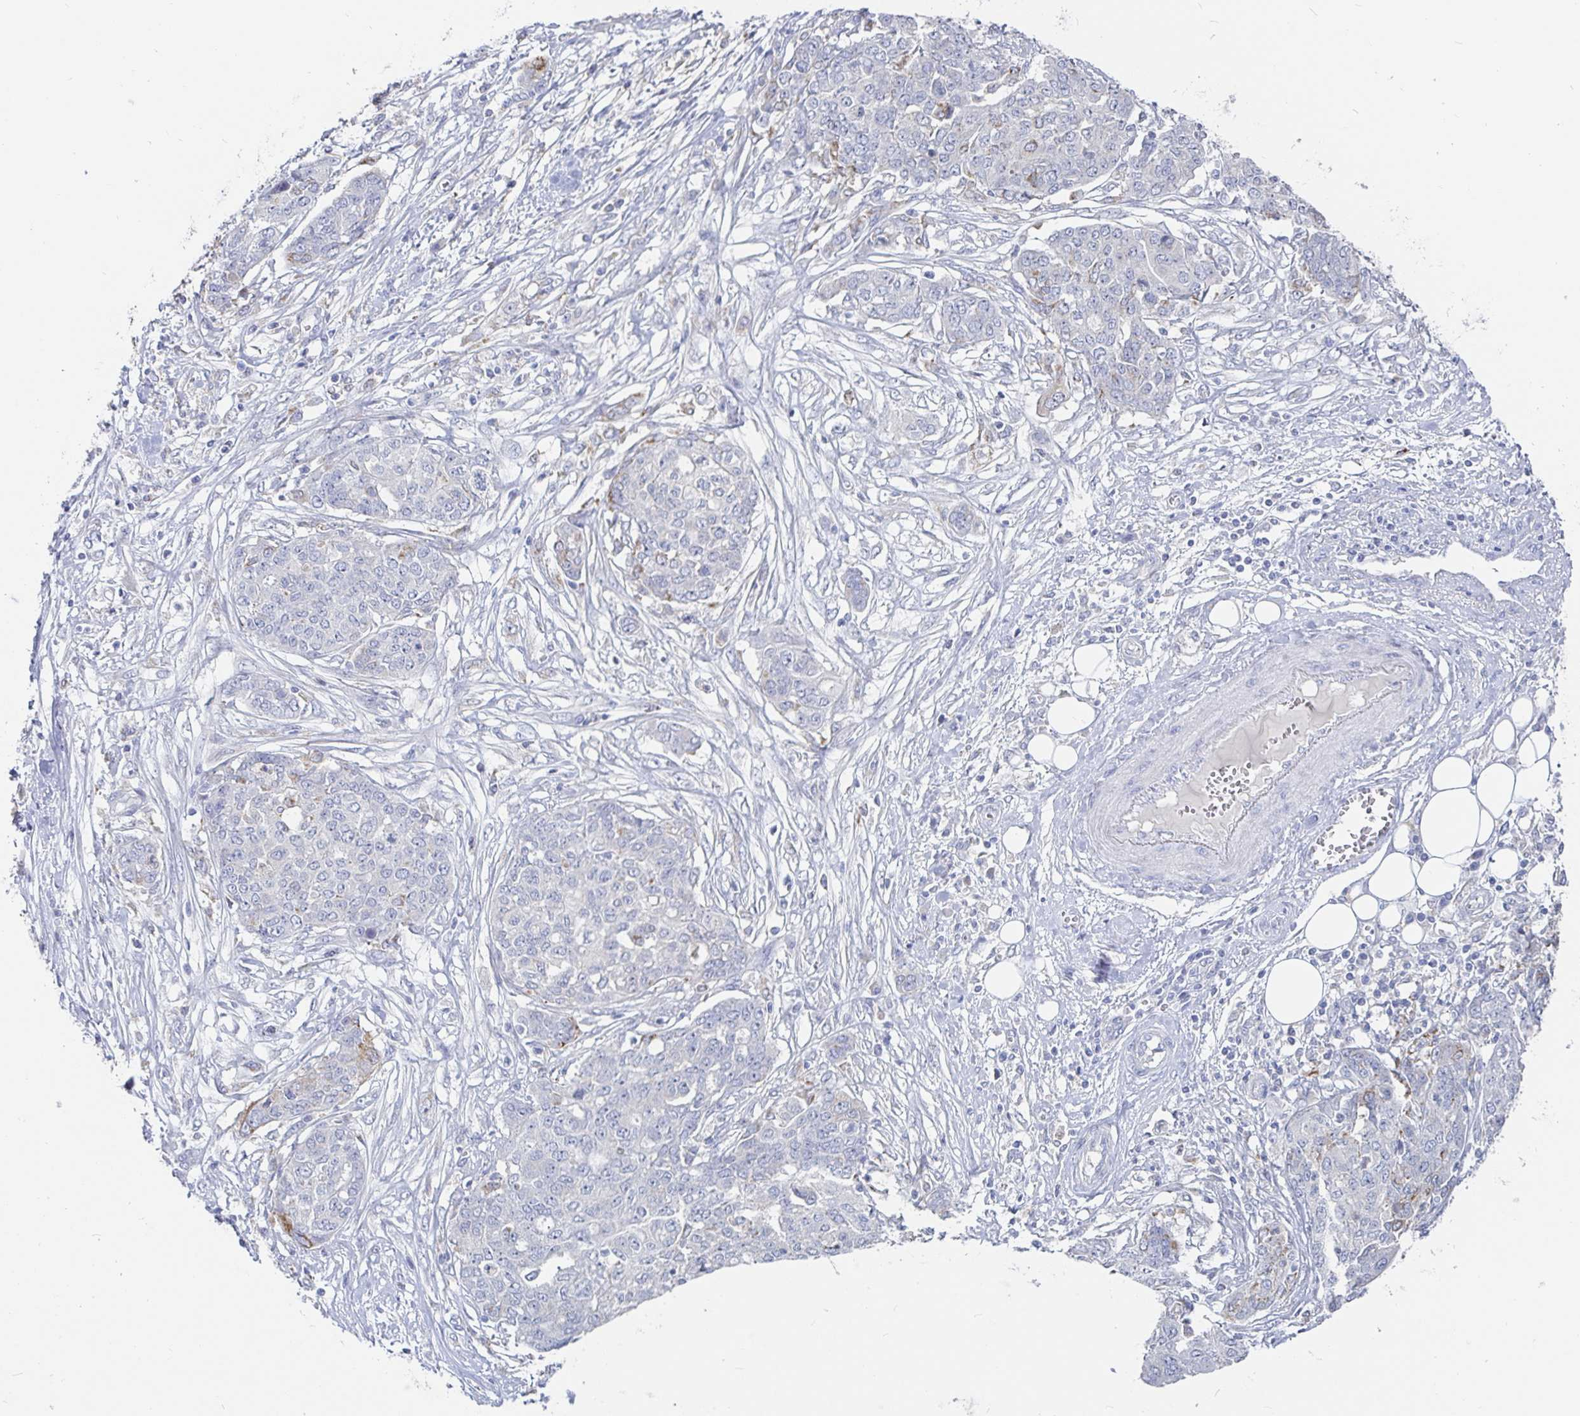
{"staining": {"intensity": "negative", "quantity": "none", "location": "none"}, "tissue": "ovarian cancer", "cell_type": "Tumor cells", "image_type": "cancer", "snomed": [{"axis": "morphology", "description": "Cystadenocarcinoma, serous, NOS"}, {"axis": "topography", "description": "Soft tissue"}, {"axis": "topography", "description": "Ovary"}], "caption": "IHC image of neoplastic tissue: ovarian serous cystadenocarcinoma stained with DAB (3,3'-diaminobenzidine) shows no significant protein expression in tumor cells.", "gene": "SPPL3", "patient": {"sex": "female", "age": 57}}